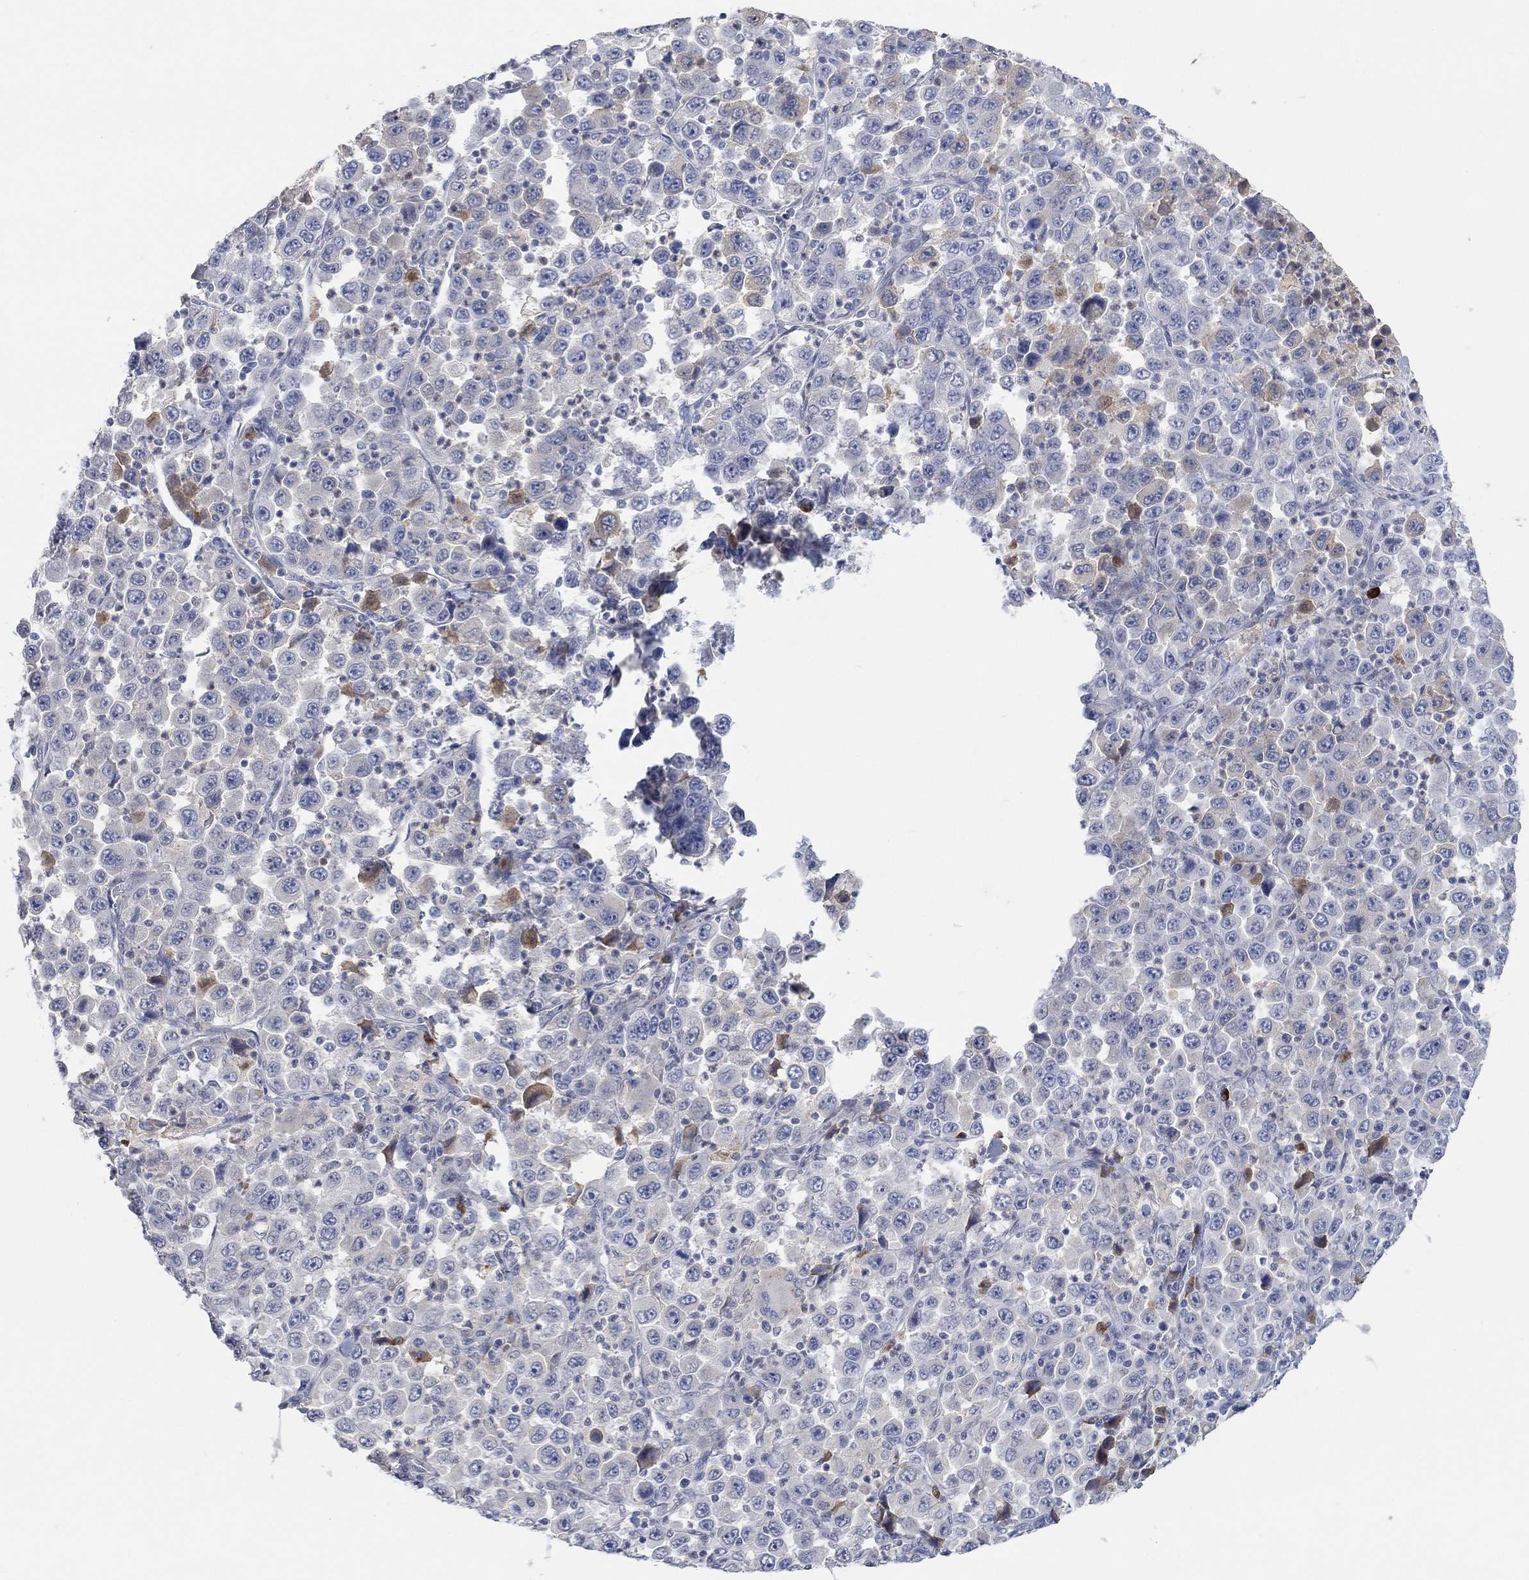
{"staining": {"intensity": "moderate", "quantity": "<25%", "location": "cytoplasmic/membranous"}, "tissue": "stomach cancer", "cell_type": "Tumor cells", "image_type": "cancer", "snomed": [{"axis": "morphology", "description": "Normal tissue, NOS"}, {"axis": "morphology", "description": "Adenocarcinoma, NOS"}, {"axis": "topography", "description": "Stomach, upper"}, {"axis": "topography", "description": "Stomach"}], "caption": "Immunohistochemistry (IHC) of human adenocarcinoma (stomach) exhibits low levels of moderate cytoplasmic/membranous staining in approximately <25% of tumor cells. Nuclei are stained in blue.", "gene": "MSTN", "patient": {"sex": "male", "age": 59}}